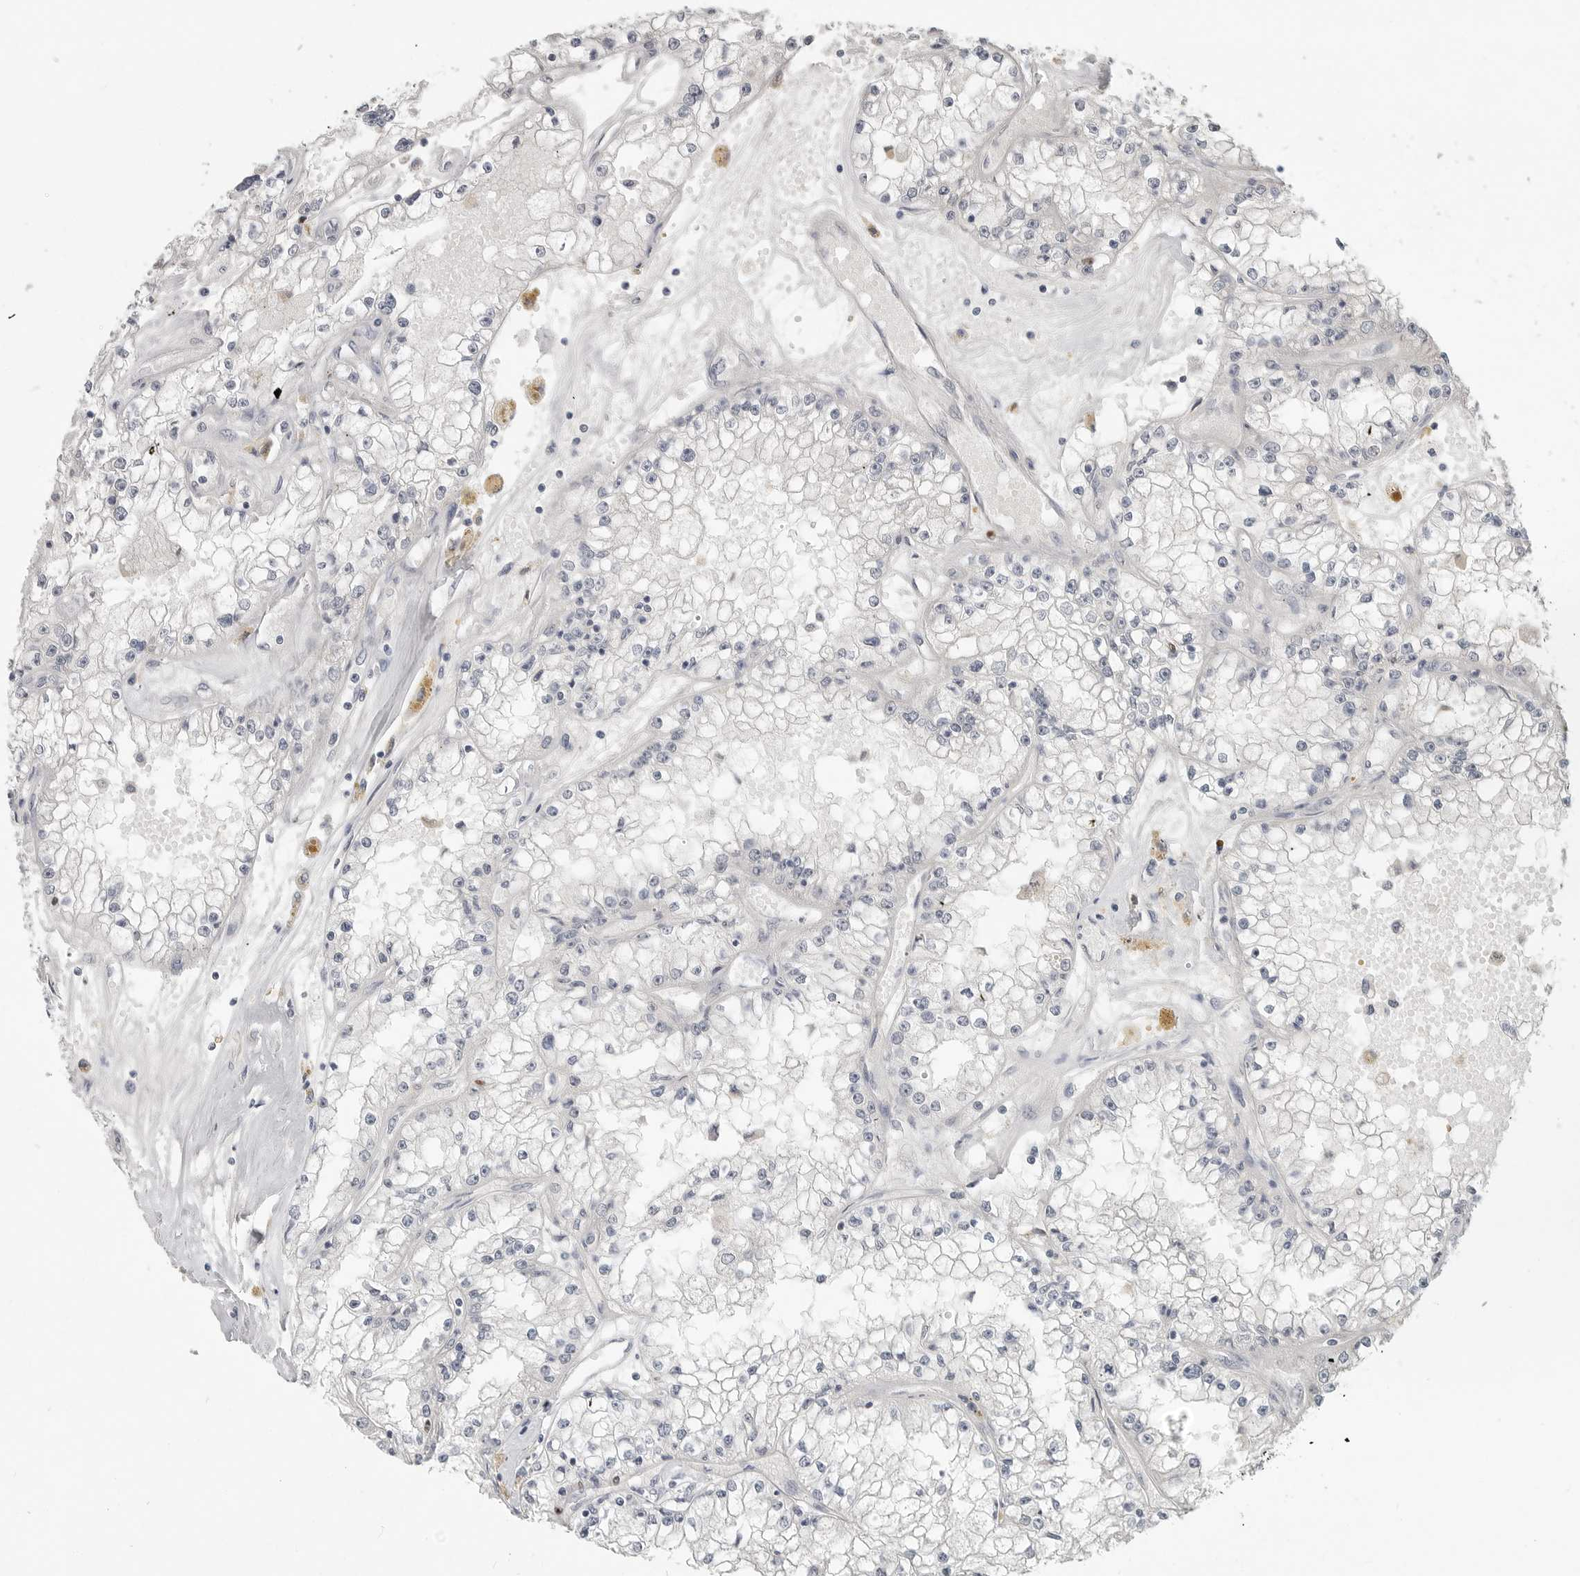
{"staining": {"intensity": "negative", "quantity": "none", "location": "none"}, "tissue": "renal cancer", "cell_type": "Tumor cells", "image_type": "cancer", "snomed": [{"axis": "morphology", "description": "Adenocarcinoma, NOS"}, {"axis": "topography", "description": "Kidney"}], "caption": "The histopathology image demonstrates no significant positivity in tumor cells of adenocarcinoma (renal). (Immunohistochemistry, brightfield microscopy, high magnification).", "gene": "FOXP3", "patient": {"sex": "male", "age": 56}}